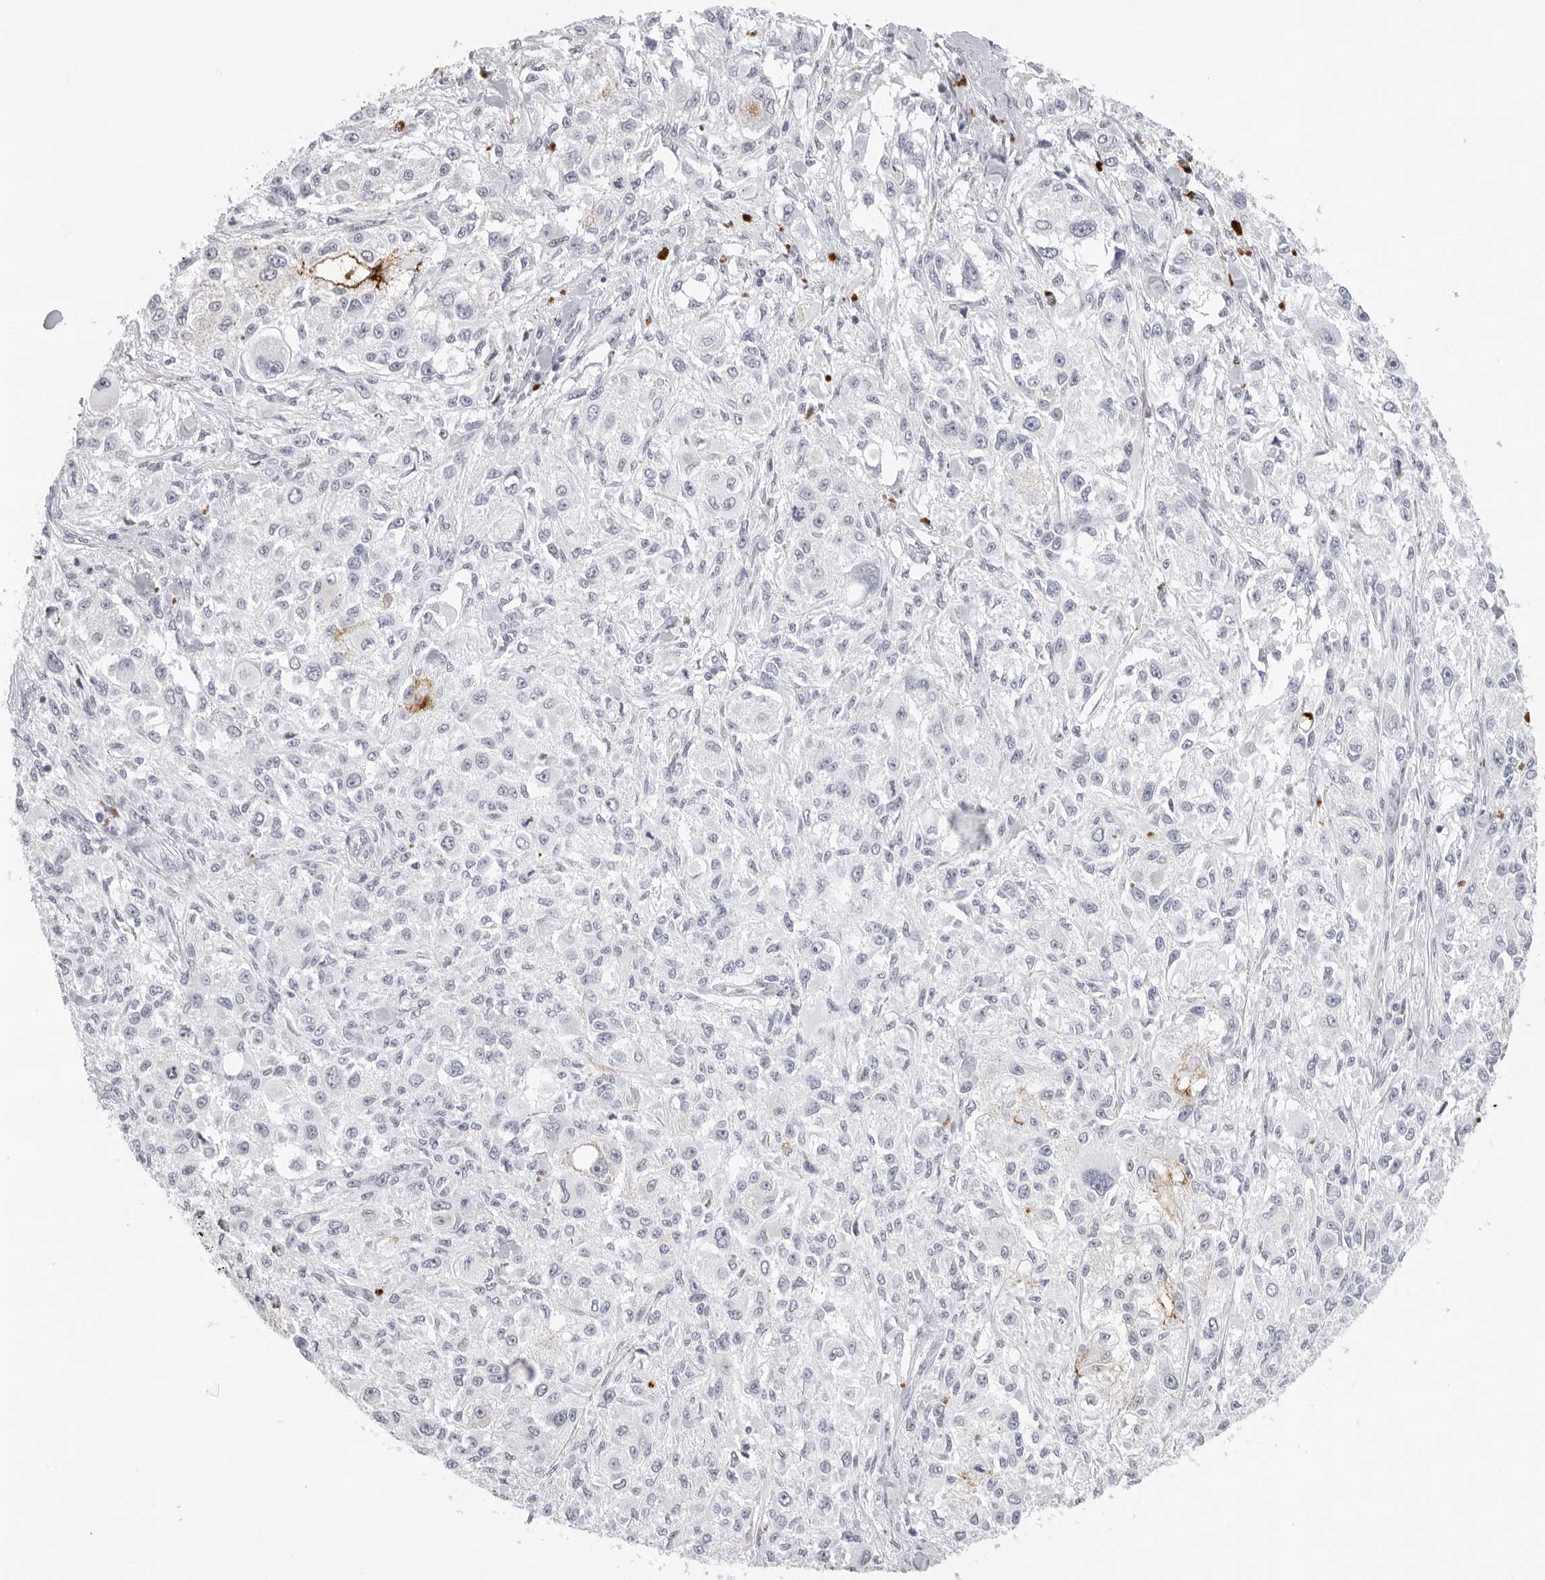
{"staining": {"intensity": "negative", "quantity": "none", "location": "none"}, "tissue": "melanoma", "cell_type": "Tumor cells", "image_type": "cancer", "snomed": [{"axis": "morphology", "description": "Necrosis, NOS"}, {"axis": "morphology", "description": "Malignant melanoma, NOS"}, {"axis": "topography", "description": "Skin"}], "caption": "DAB immunohistochemical staining of human melanoma displays no significant positivity in tumor cells.", "gene": "AGMAT", "patient": {"sex": "female", "age": 87}}